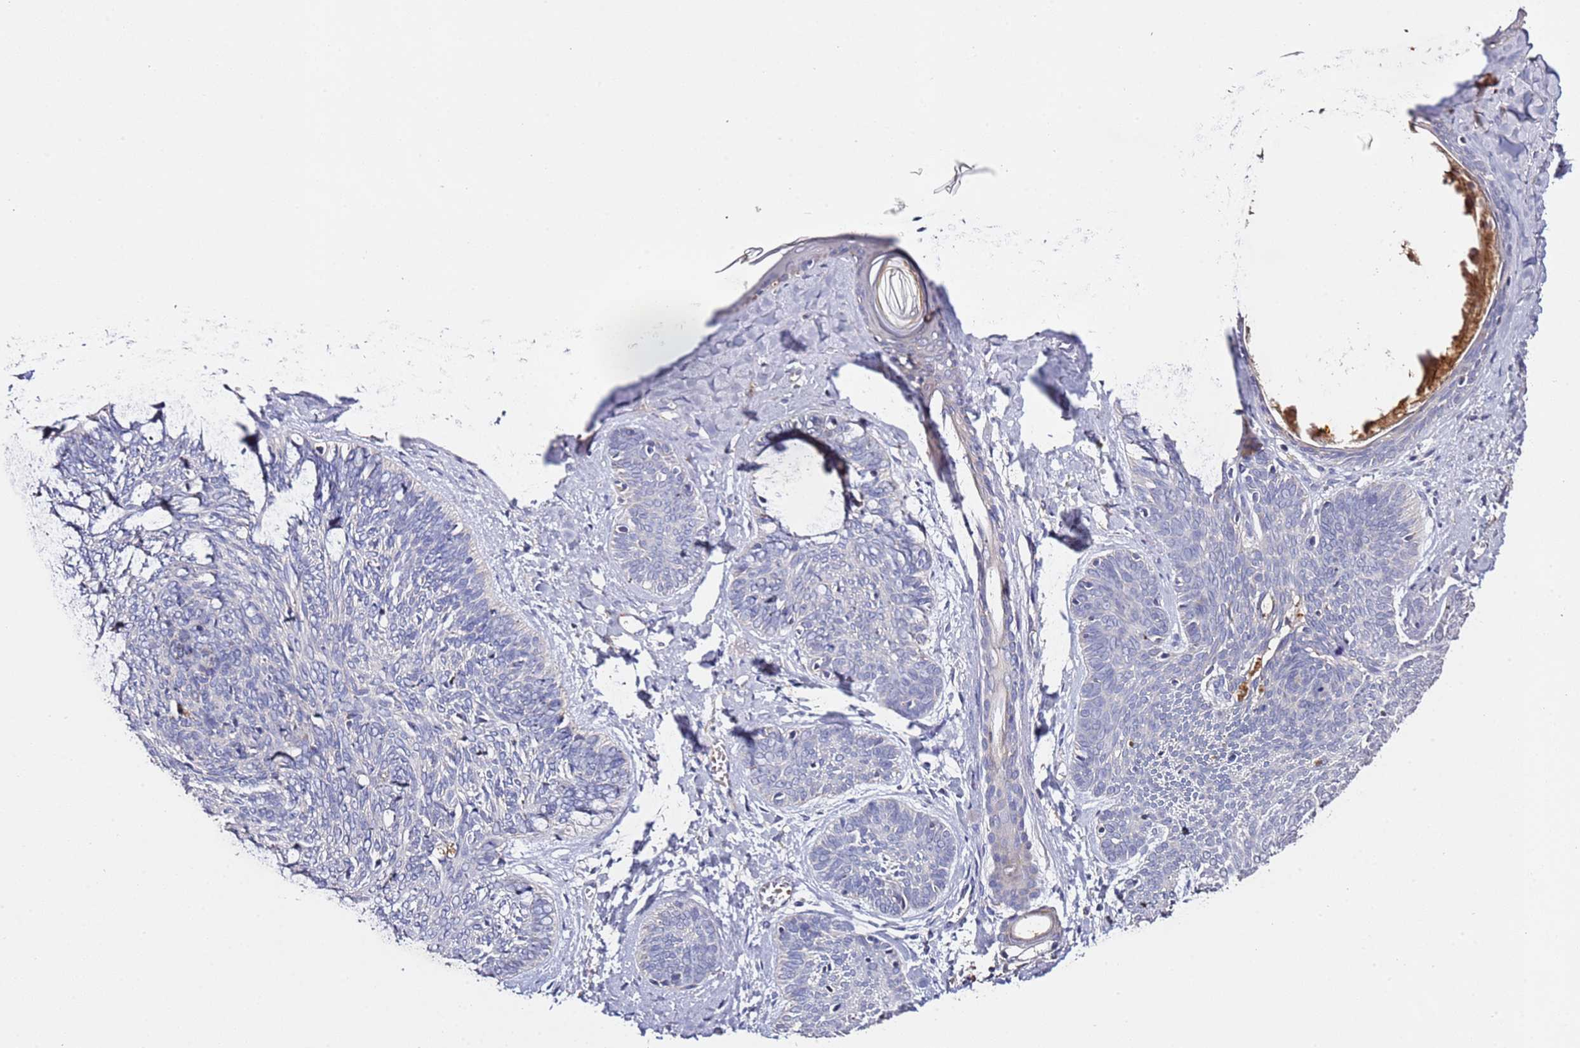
{"staining": {"intensity": "negative", "quantity": "none", "location": "none"}, "tissue": "skin cancer", "cell_type": "Tumor cells", "image_type": "cancer", "snomed": [{"axis": "morphology", "description": "Basal cell carcinoma"}, {"axis": "topography", "description": "Skin"}], "caption": "The histopathology image shows no significant expression in tumor cells of skin cancer.", "gene": "OR2B11", "patient": {"sex": "female", "age": 81}}